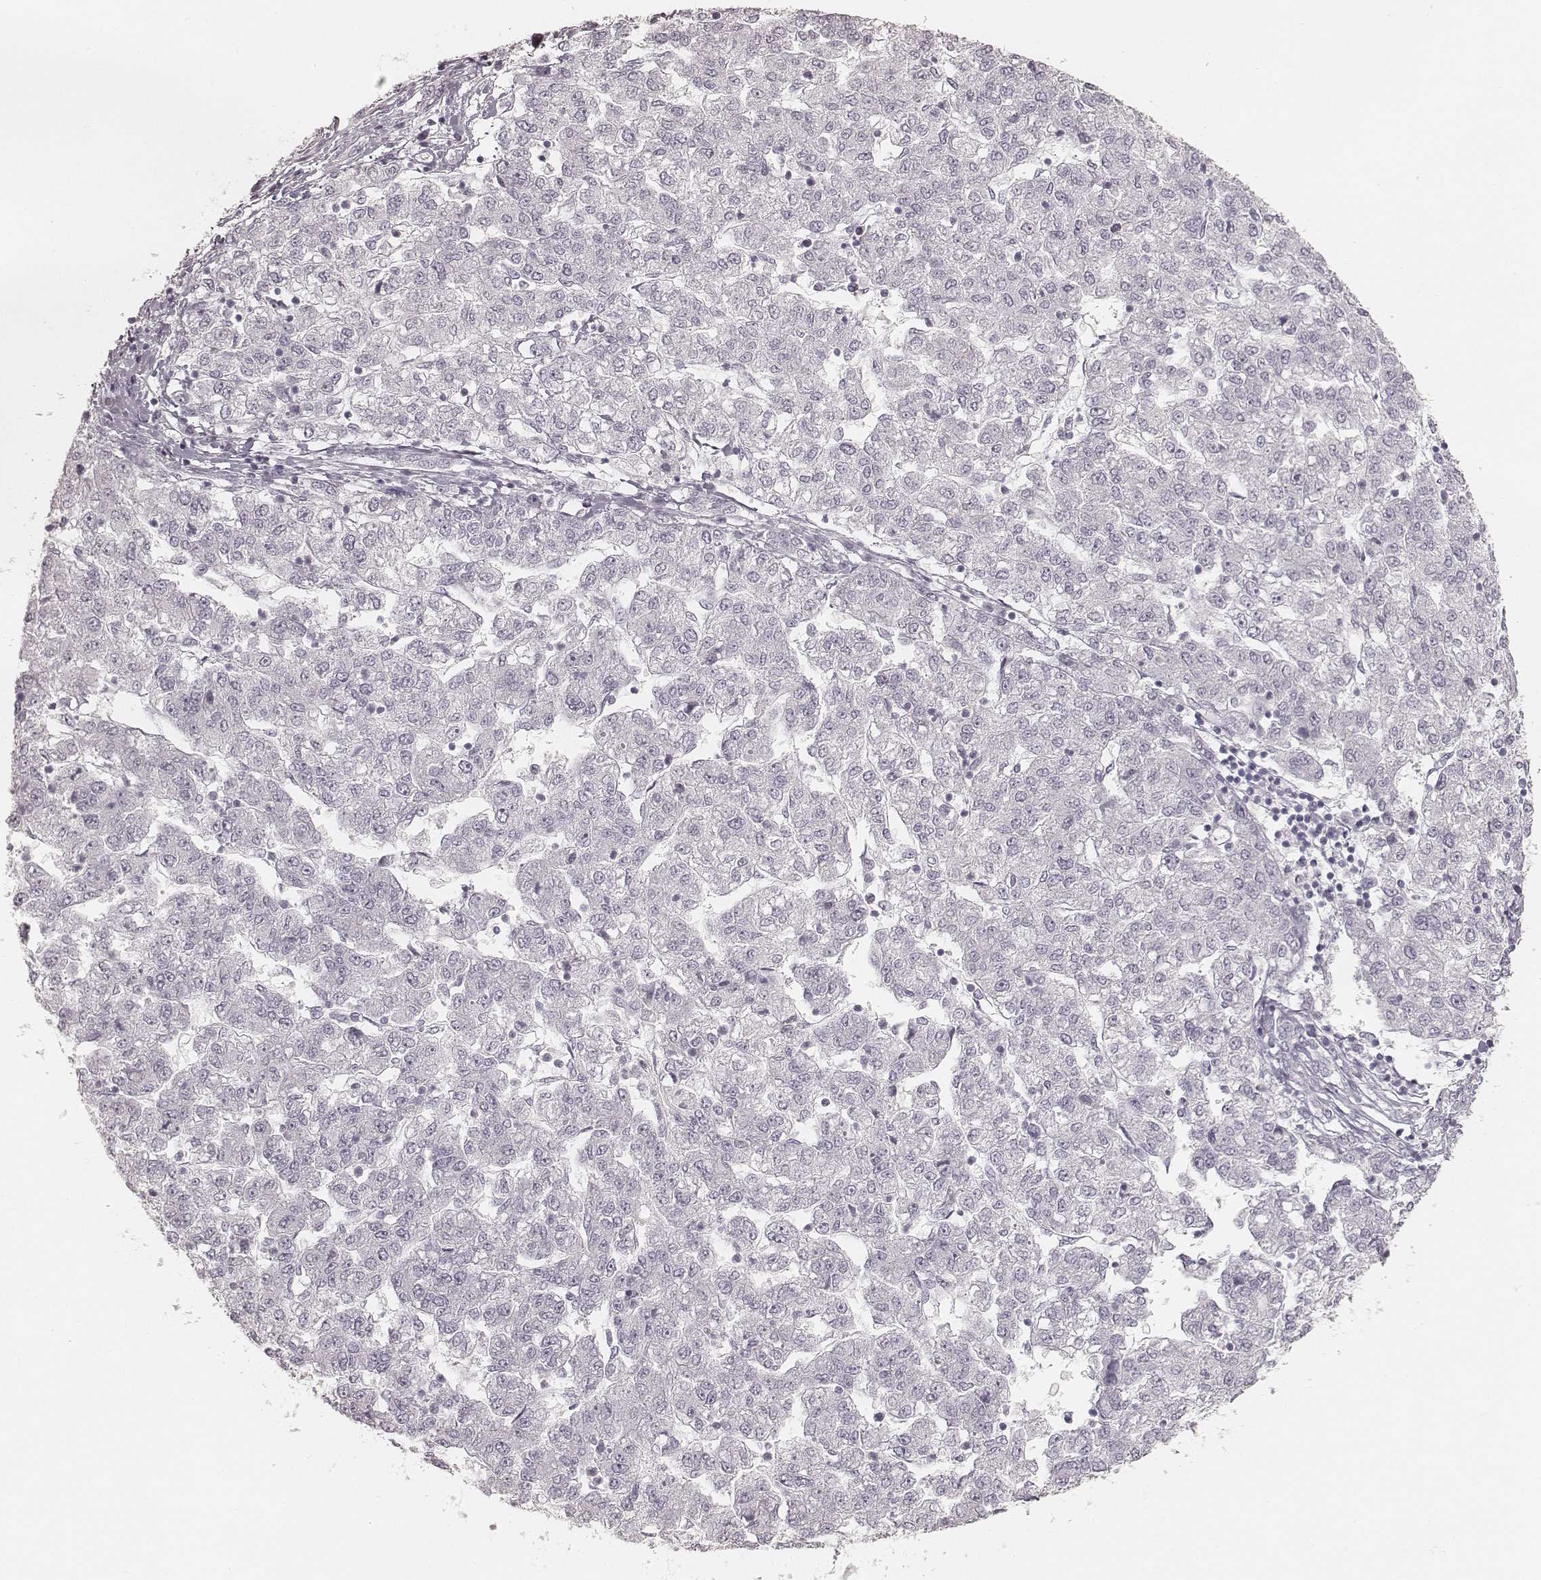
{"staining": {"intensity": "negative", "quantity": "none", "location": "none"}, "tissue": "liver cancer", "cell_type": "Tumor cells", "image_type": "cancer", "snomed": [{"axis": "morphology", "description": "Carcinoma, Hepatocellular, NOS"}, {"axis": "topography", "description": "Liver"}], "caption": "An immunohistochemistry micrograph of liver hepatocellular carcinoma is shown. There is no staining in tumor cells of liver hepatocellular carcinoma. Nuclei are stained in blue.", "gene": "KRT72", "patient": {"sex": "male", "age": 56}}